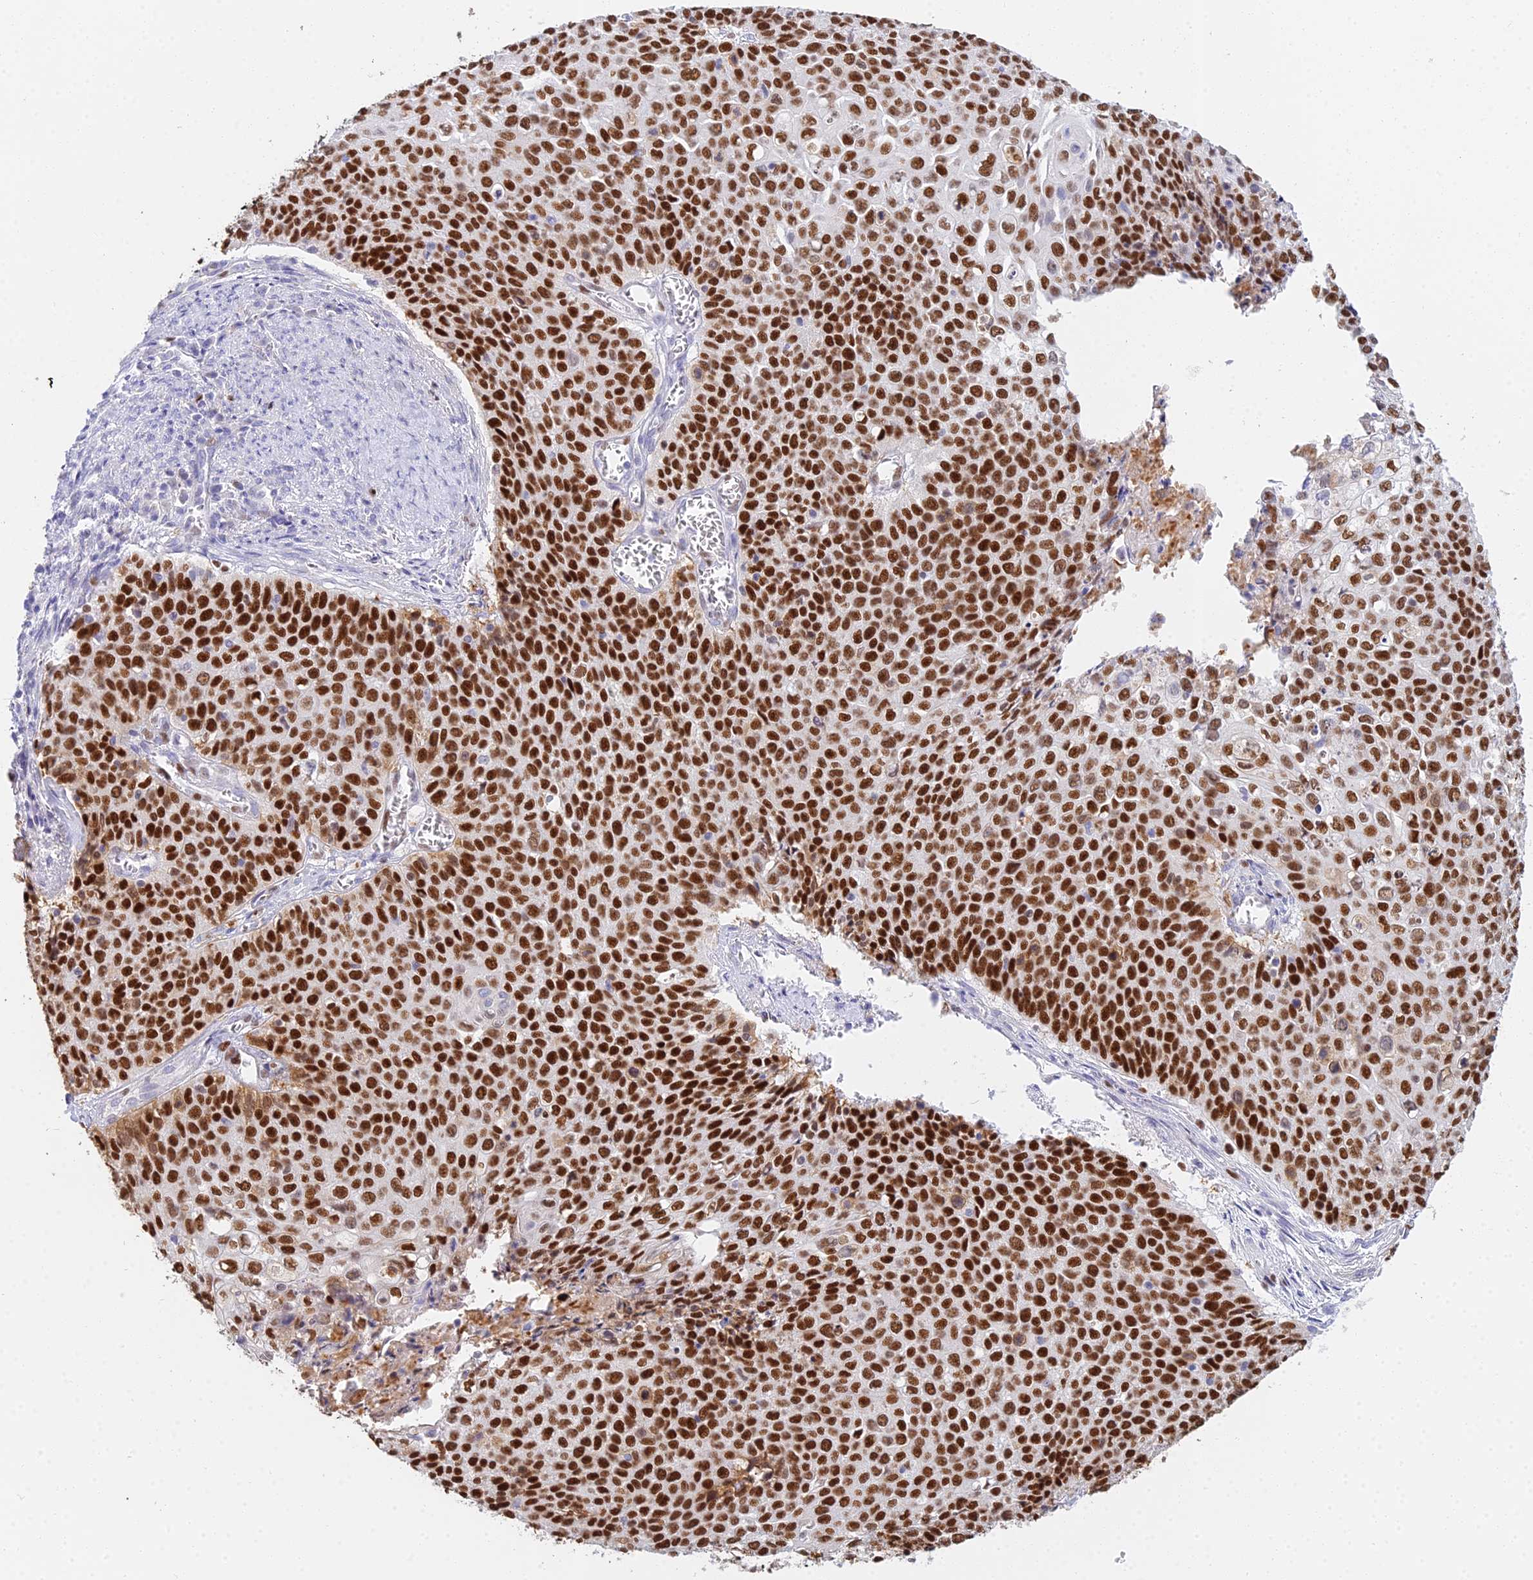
{"staining": {"intensity": "strong", "quantity": ">75%", "location": "nuclear"}, "tissue": "cervical cancer", "cell_type": "Tumor cells", "image_type": "cancer", "snomed": [{"axis": "morphology", "description": "Squamous cell carcinoma, NOS"}, {"axis": "topography", "description": "Cervix"}], "caption": "The photomicrograph shows immunohistochemical staining of cervical cancer (squamous cell carcinoma). There is strong nuclear positivity is seen in about >75% of tumor cells.", "gene": "MCM2", "patient": {"sex": "female", "age": 39}}